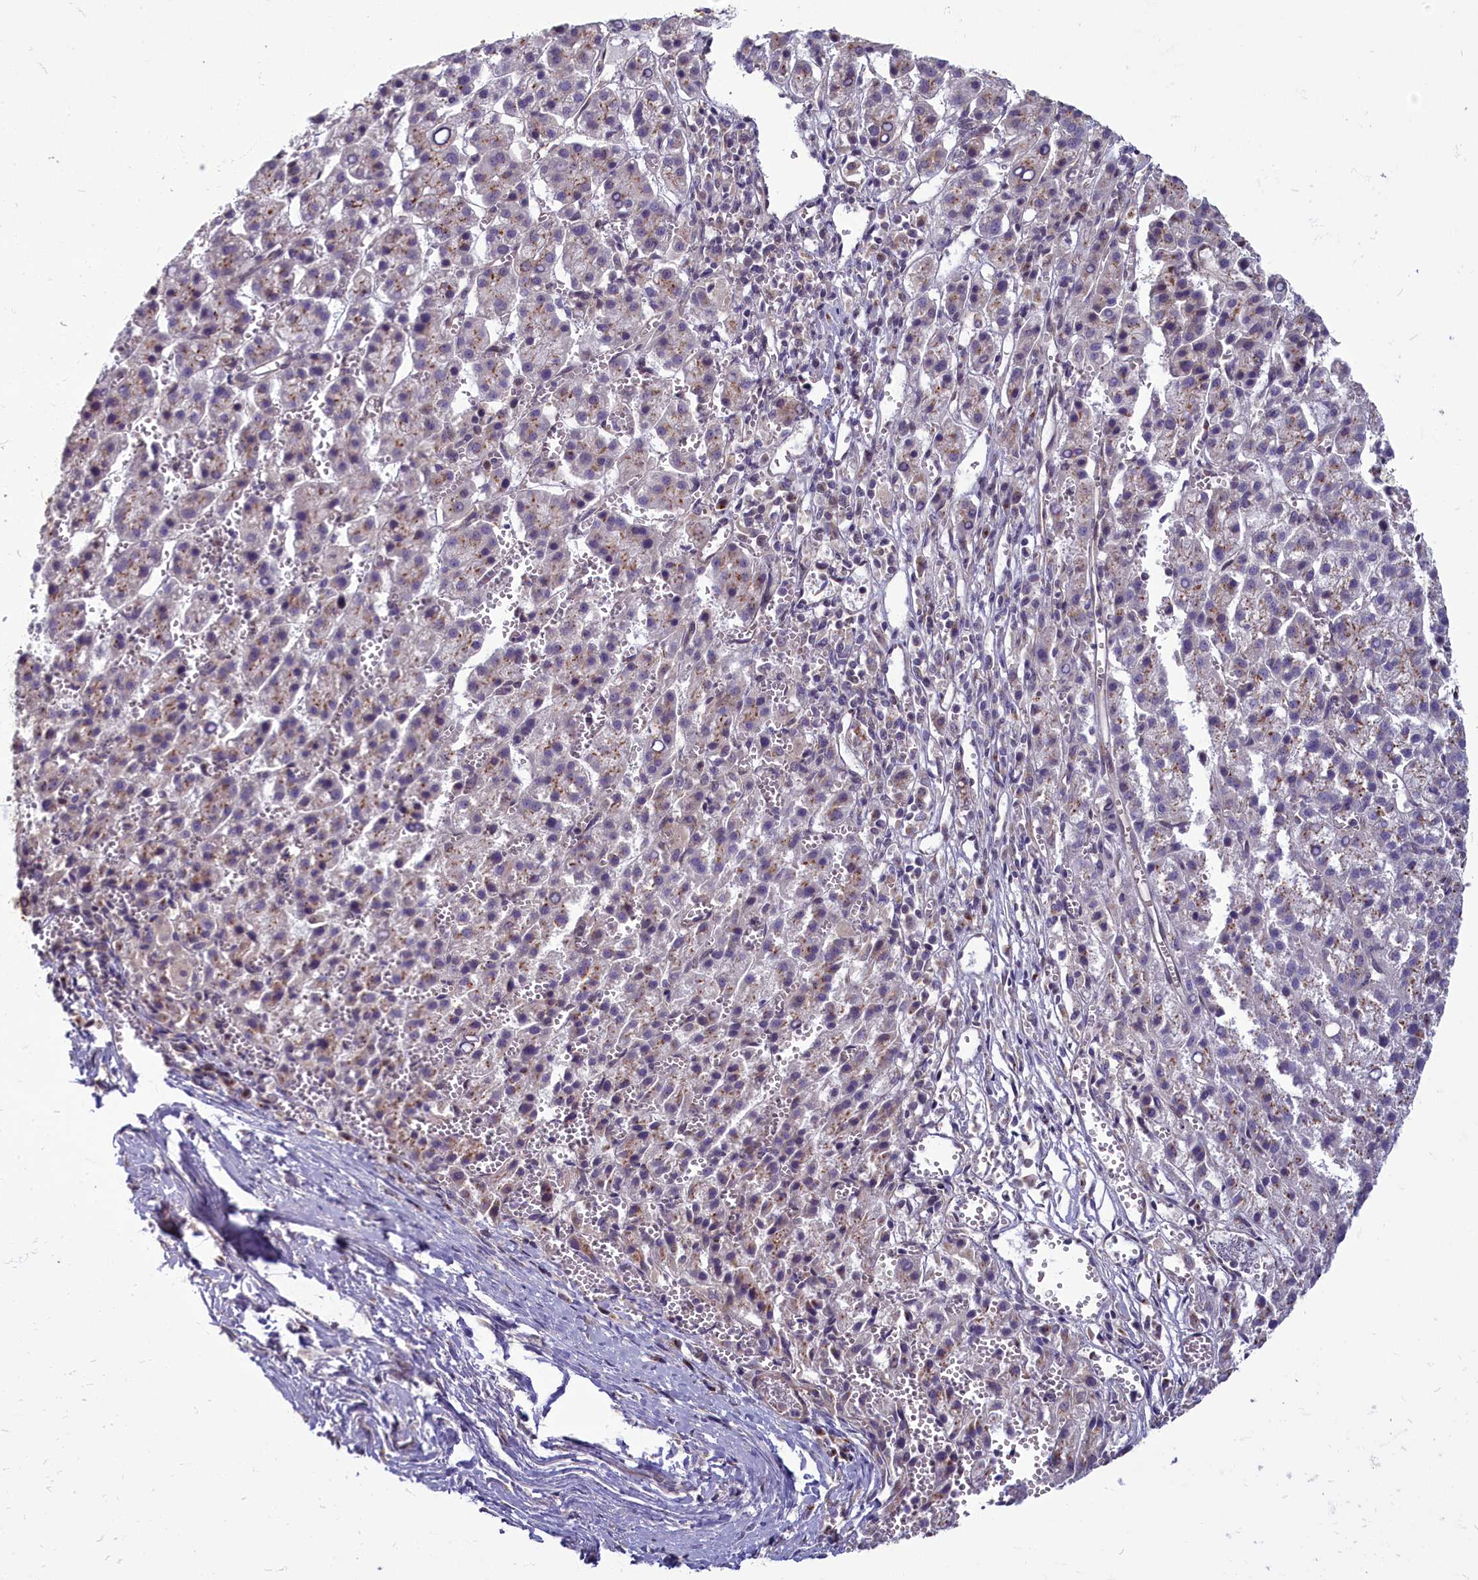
{"staining": {"intensity": "weak", "quantity": "<25%", "location": "cytoplasmic/membranous"}, "tissue": "liver cancer", "cell_type": "Tumor cells", "image_type": "cancer", "snomed": [{"axis": "morphology", "description": "Carcinoma, Hepatocellular, NOS"}, {"axis": "topography", "description": "Liver"}], "caption": "High magnification brightfield microscopy of liver cancer stained with DAB (brown) and counterstained with hematoxylin (blue): tumor cells show no significant expression. (Brightfield microscopy of DAB (3,3'-diaminobenzidine) immunohistochemistry at high magnification).", "gene": "MYCBP", "patient": {"sex": "female", "age": 58}}